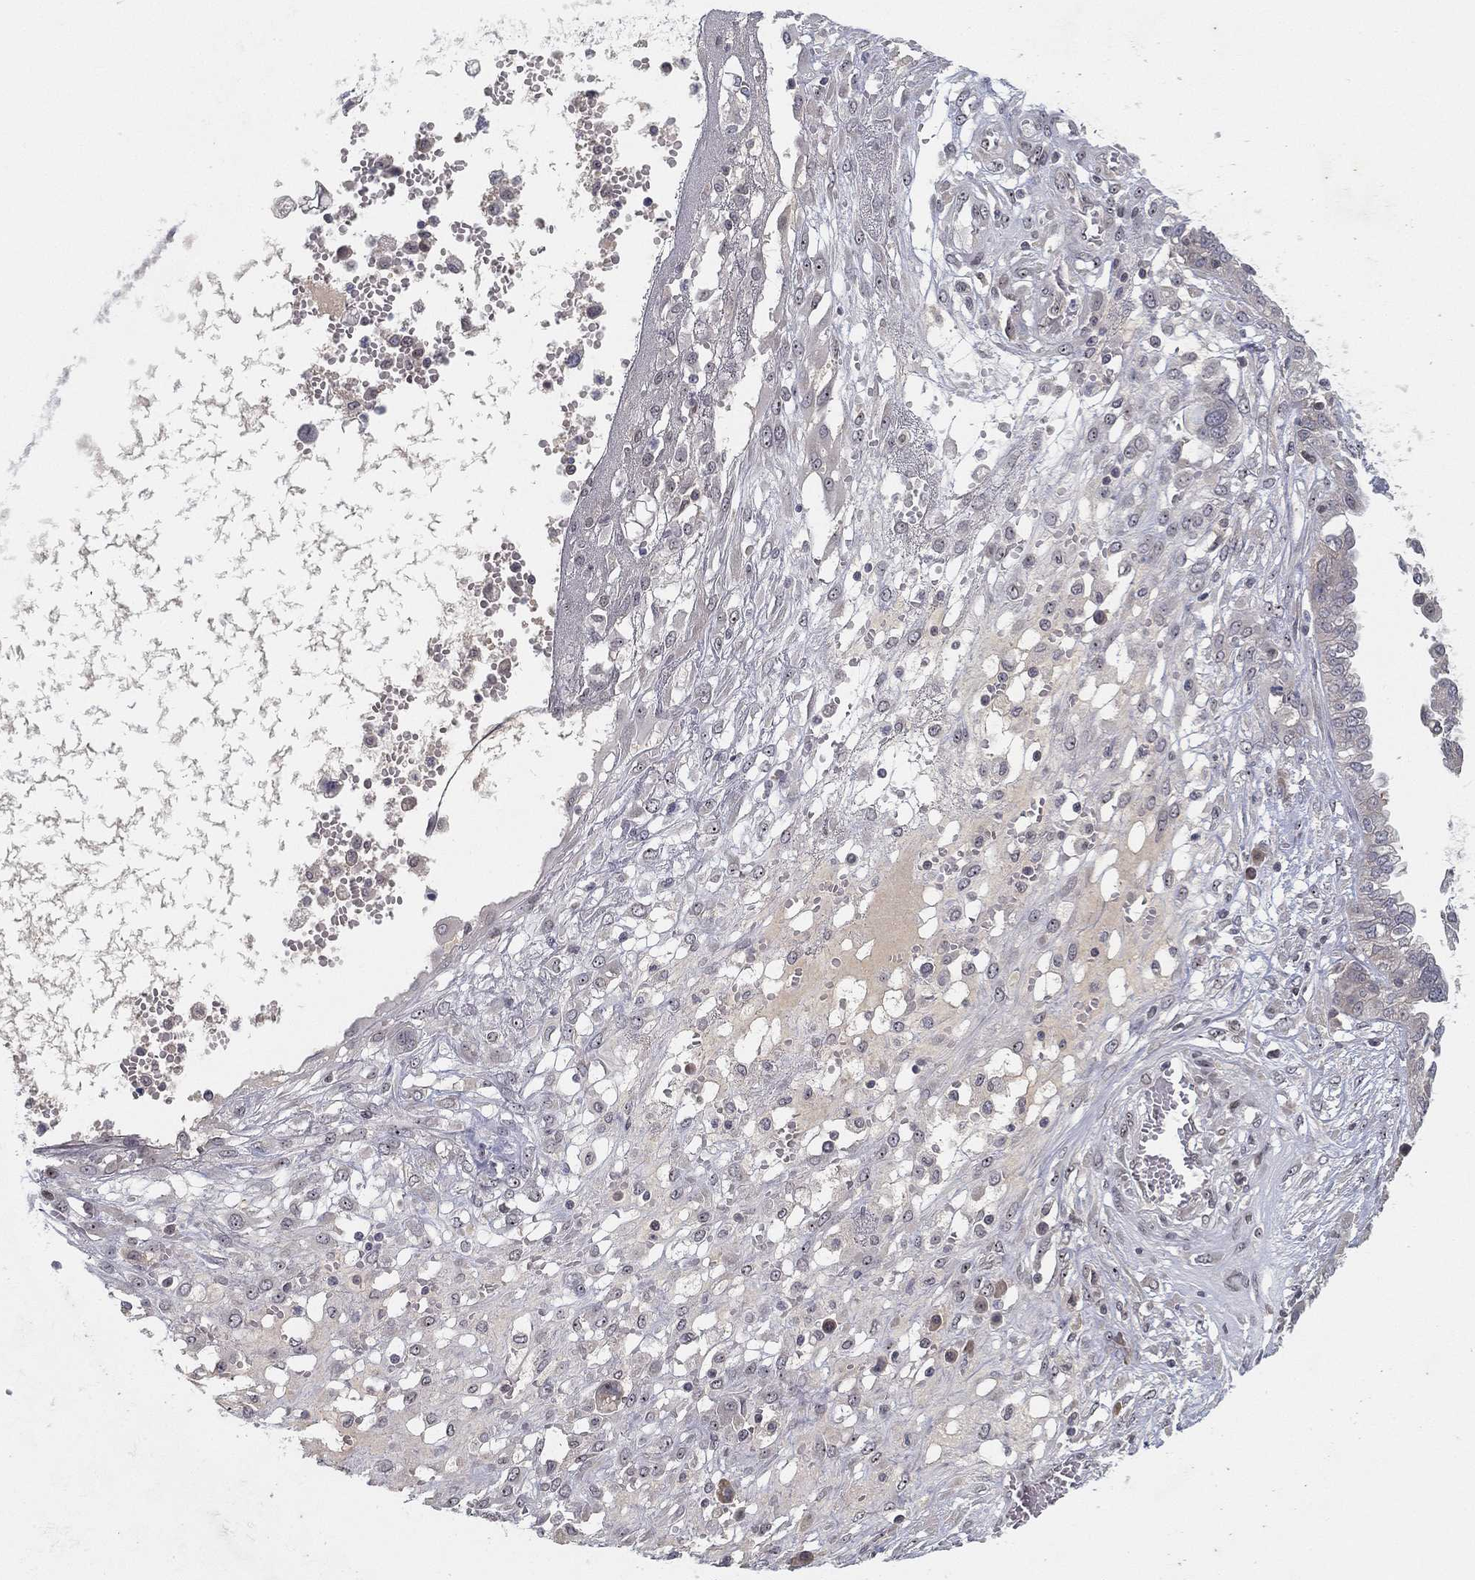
{"staining": {"intensity": "negative", "quantity": "none", "location": "none"}, "tissue": "ovarian cancer", "cell_type": "Tumor cells", "image_type": "cancer", "snomed": [{"axis": "morphology", "description": "Cystadenocarcinoma, serous, NOS"}, {"axis": "topography", "description": "Ovary"}], "caption": "Tumor cells show no significant protein positivity in serous cystadenocarcinoma (ovarian).", "gene": "MS4A8", "patient": {"sex": "female", "age": 67}}